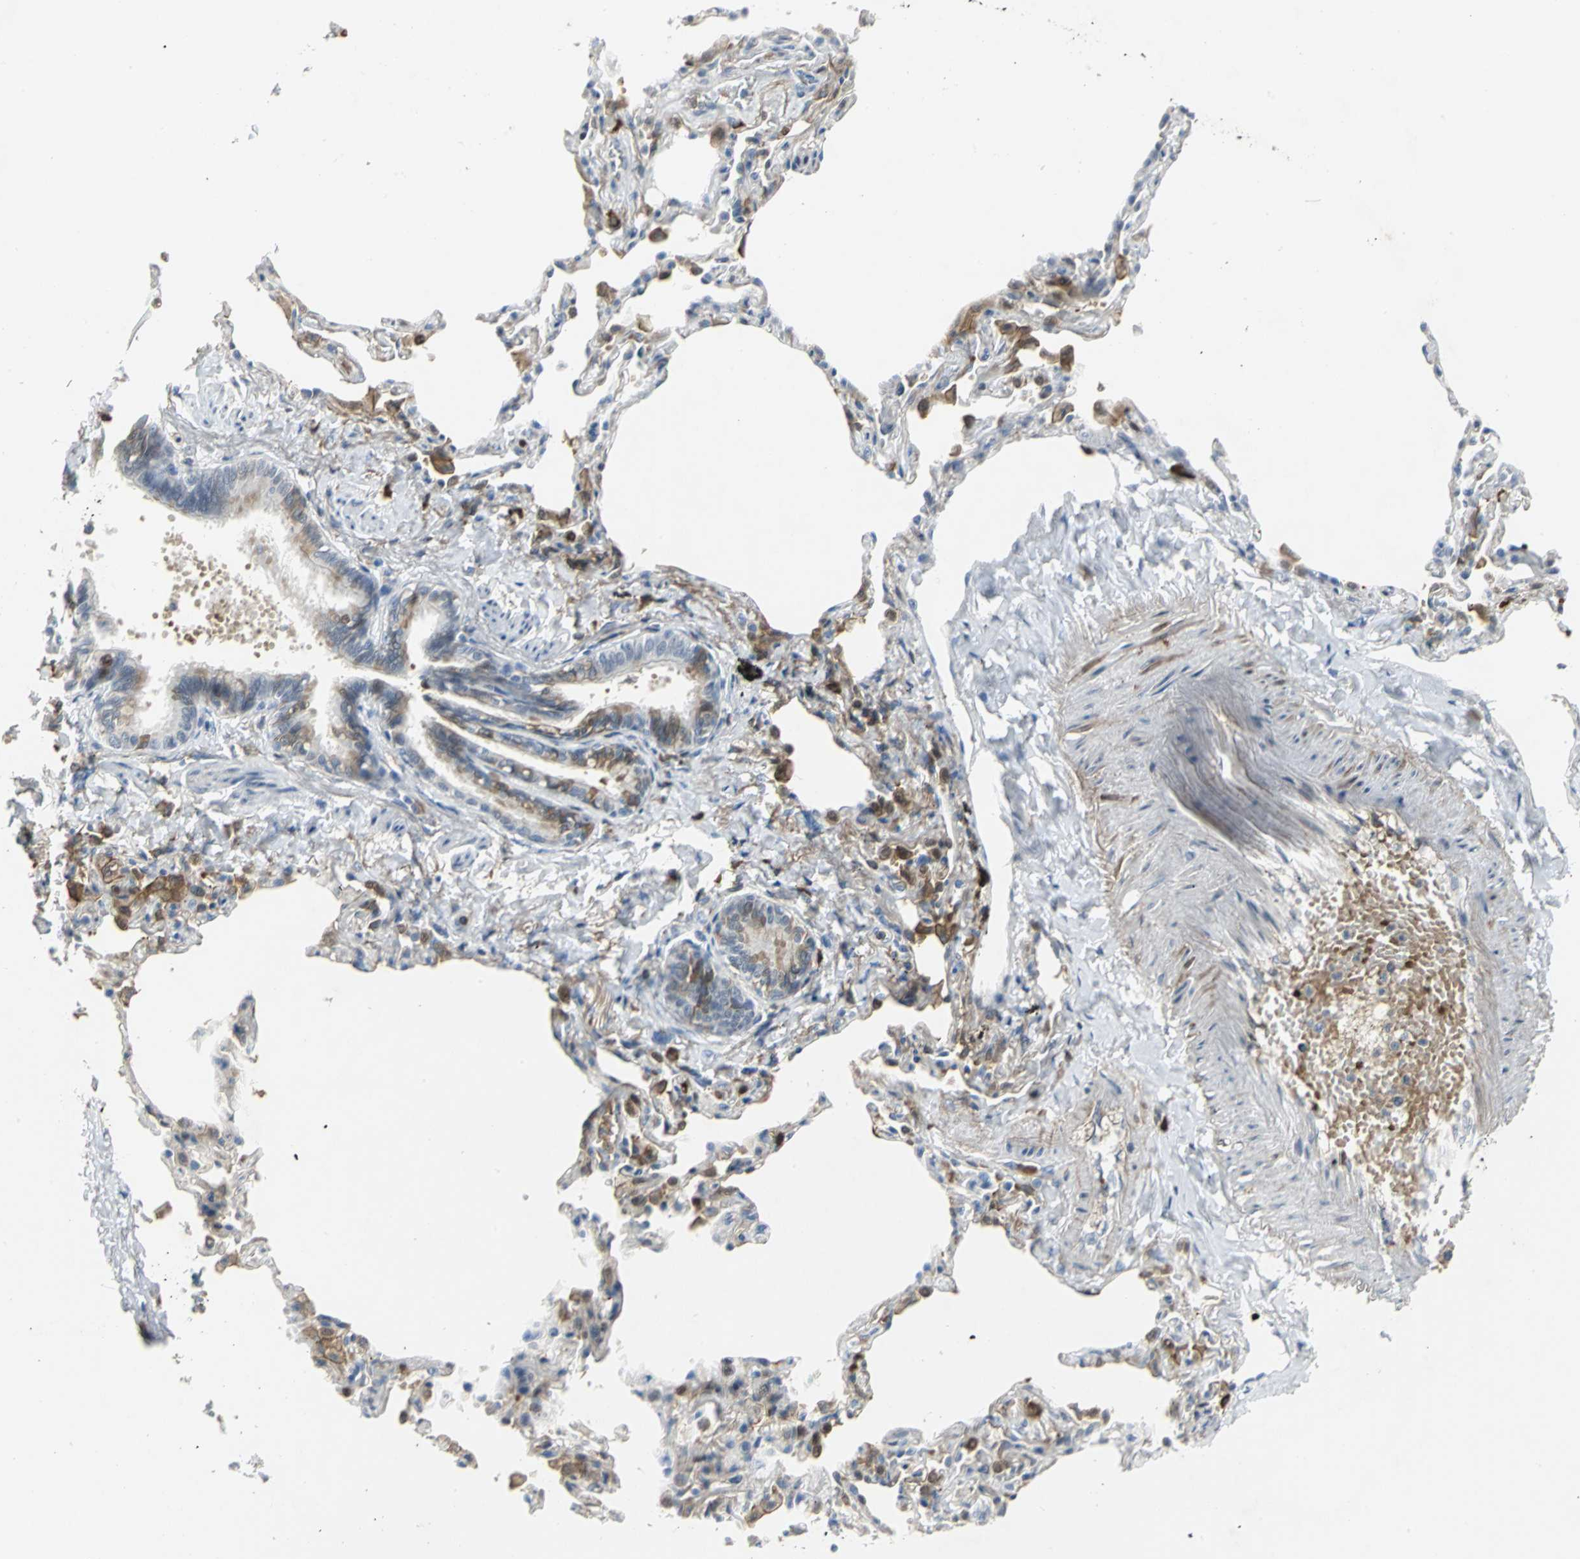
{"staining": {"intensity": "moderate", "quantity": "<25%", "location": "cytoplasmic/membranous"}, "tissue": "bronchus", "cell_type": "Respiratory epithelial cells", "image_type": "normal", "snomed": [{"axis": "morphology", "description": "Normal tissue, NOS"}, {"axis": "topography", "description": "Lung"}], "caption": "Immunohistochemical staining of unremarkable bronchus shows moderate cytoplasmic/membranous protein staining in about <25% of respiratory epithelial cells. Ihc stains the protein in brown and the nuclei are stained blue.", "gene": "ZIC1", "patient": {"sex": "male", "age": 64}}